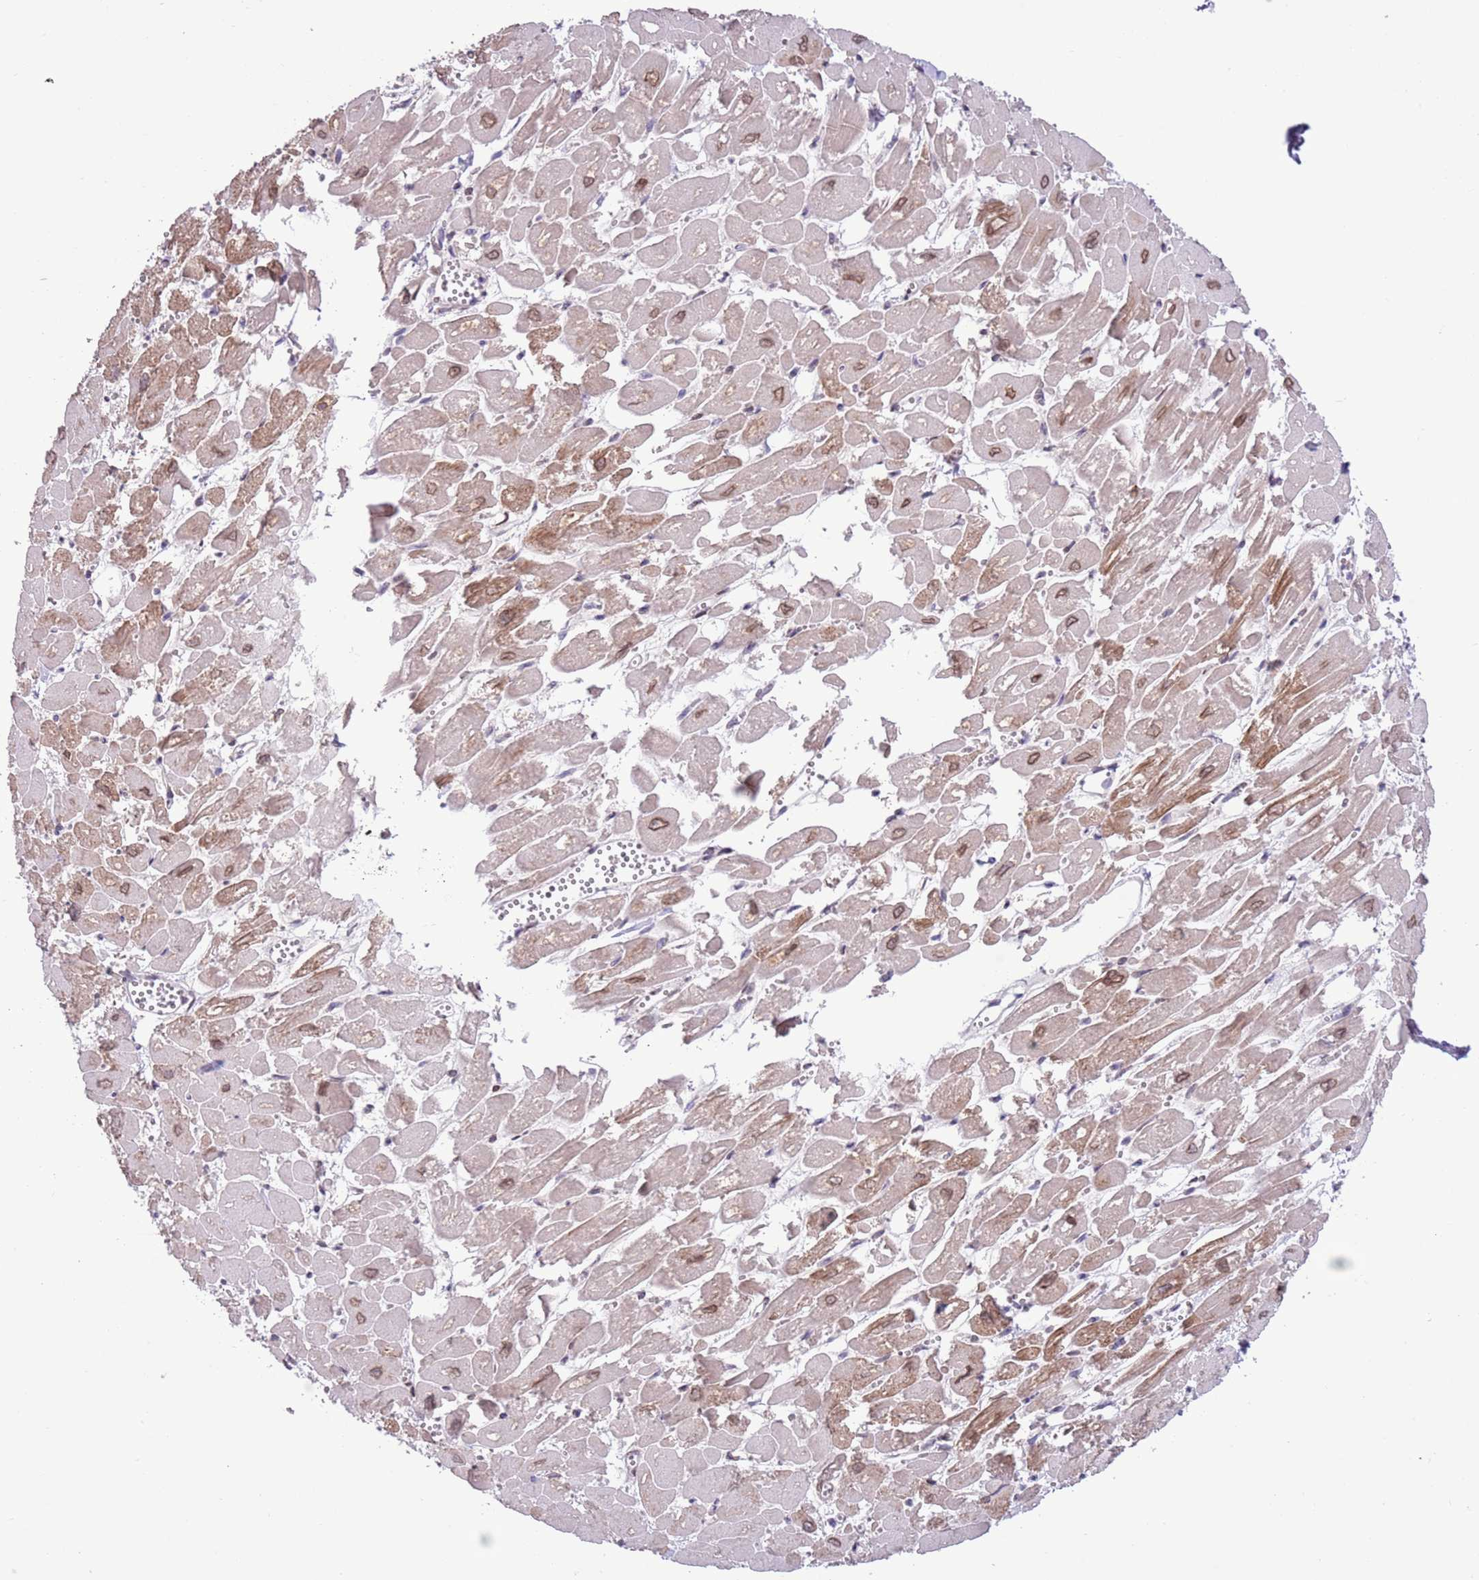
{"staining": {"intensity": "moderate", "quantity": "25%-75%", "location": "cytoplasmic/membranous,nuclear"}, "tissue": "heart muscle", "cell_type": "Cardiomyocytes", "image_type": "normal", "snomed": [{"axis": "morphology", "description": "Normal tissue, NOS"}, {"axis": "topography", "description": "Heart"}], "caption": "Cardiomyocytes exhibit medium levels of moderate cytoplasmic/membranous,nuclear staining in approximately 25%-75% of cells in unremarkable heart muscle. The staining is performed using DAB (3,3'-diaminobenzidine) brown chromogen to label protein expression. The nuclei are counter-stained blue using hematoxylin.", "gene": "CCND2", "patient": {"sex": "male", "age": 54}}